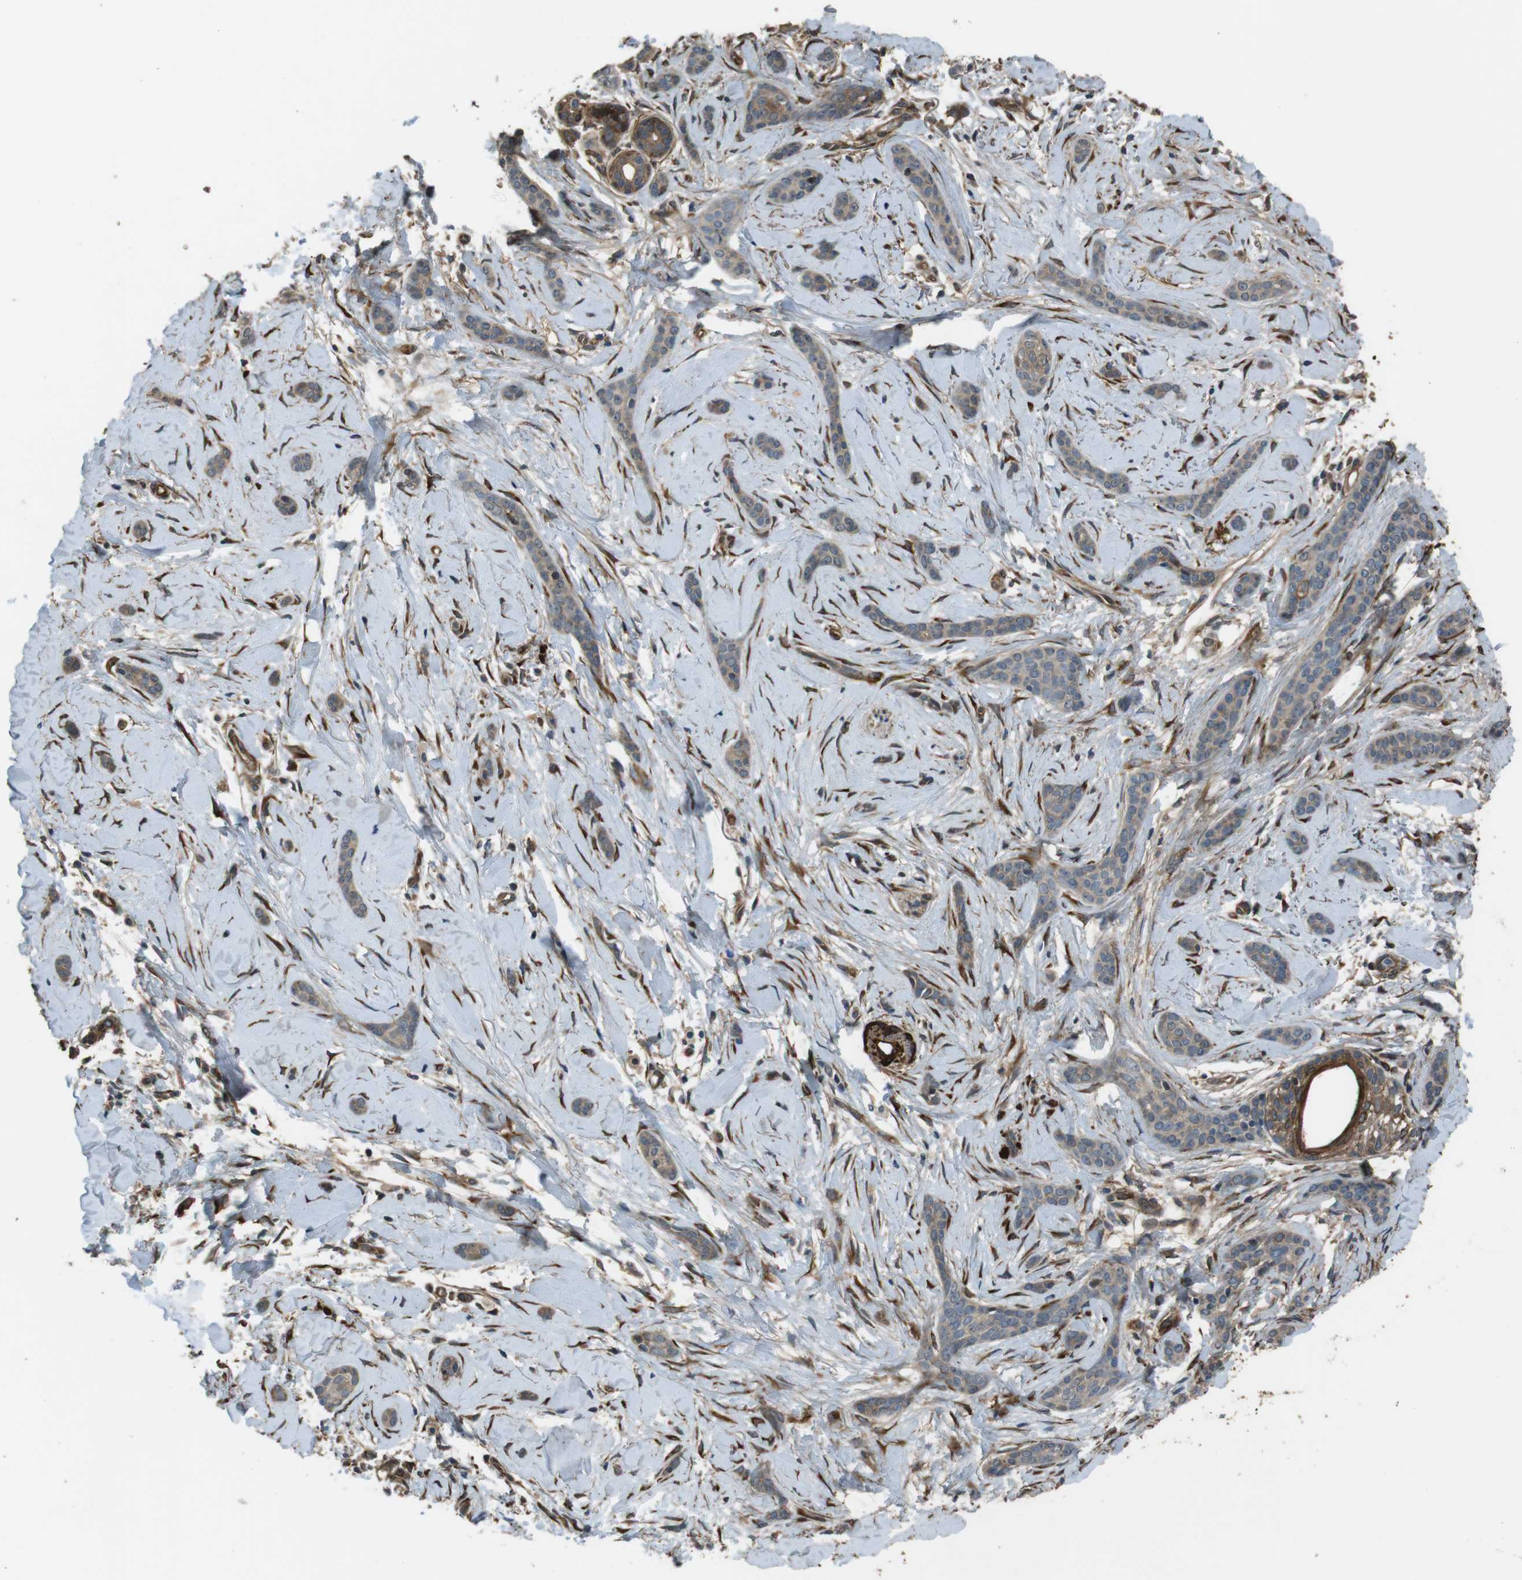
{"staining": {"intensity": "weak", "quantity": "25%-75%", "location": "cytoplasmic/membranous"}, "tissue": "skin cancer", "cell_type": "Tumor cells", "image_type": "cancer", "snomed": [{"axis": "morphology", "description": "Basal cell carcinoma"}, {"axis": "morphology", "description": "Adnexal tumor, benign"}, {"axis": "topography", "description": "Skin"}], "caption": "This is an image of immunohistochemistry (IHC) staining of benign adnexal tumor (skin), which shows weak staining in the cytoplasmic/membranous of tumor cells.", "gene": "MSRB3", "patient": {"sex": "female", "age": 42}}